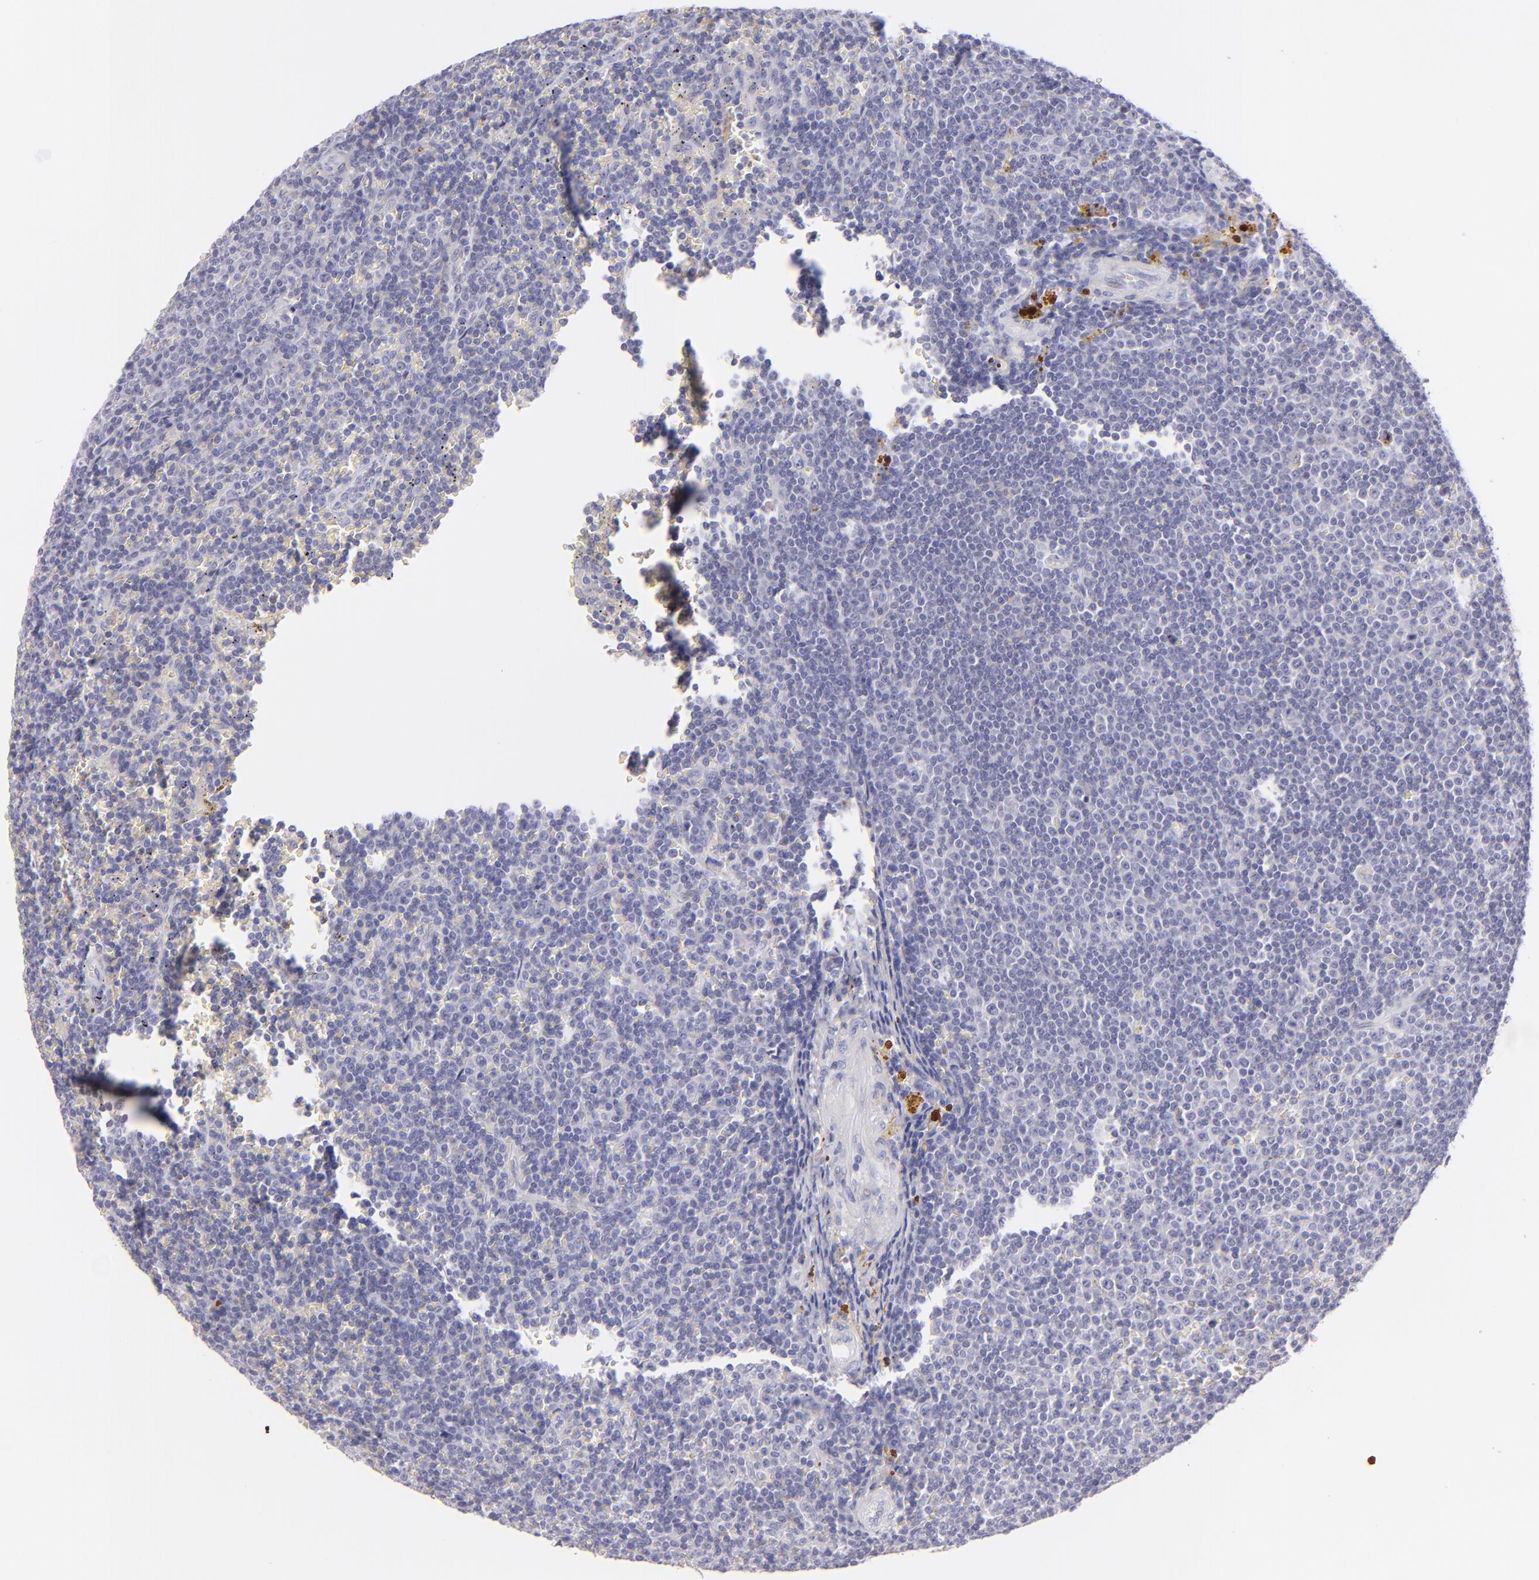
{"staining": {"intensity": "negative", "quantity": "none", "location": "none"}, "tissue": "lymphoma", "cell_type": "Tumor cells", "image_type": "cancer", "snomed": [{"axis": "morphology", "description": "Malignant lymphoma, non-Hodgkin's type, Low grade"}, {"axis": "topography", "description": "Spleen"}], "caption": "A histopathology image of human lymphoma is negative for staining in tumor cells.", "gene": "CLDN4", "patient": {"sex": "male", "age": 80}}